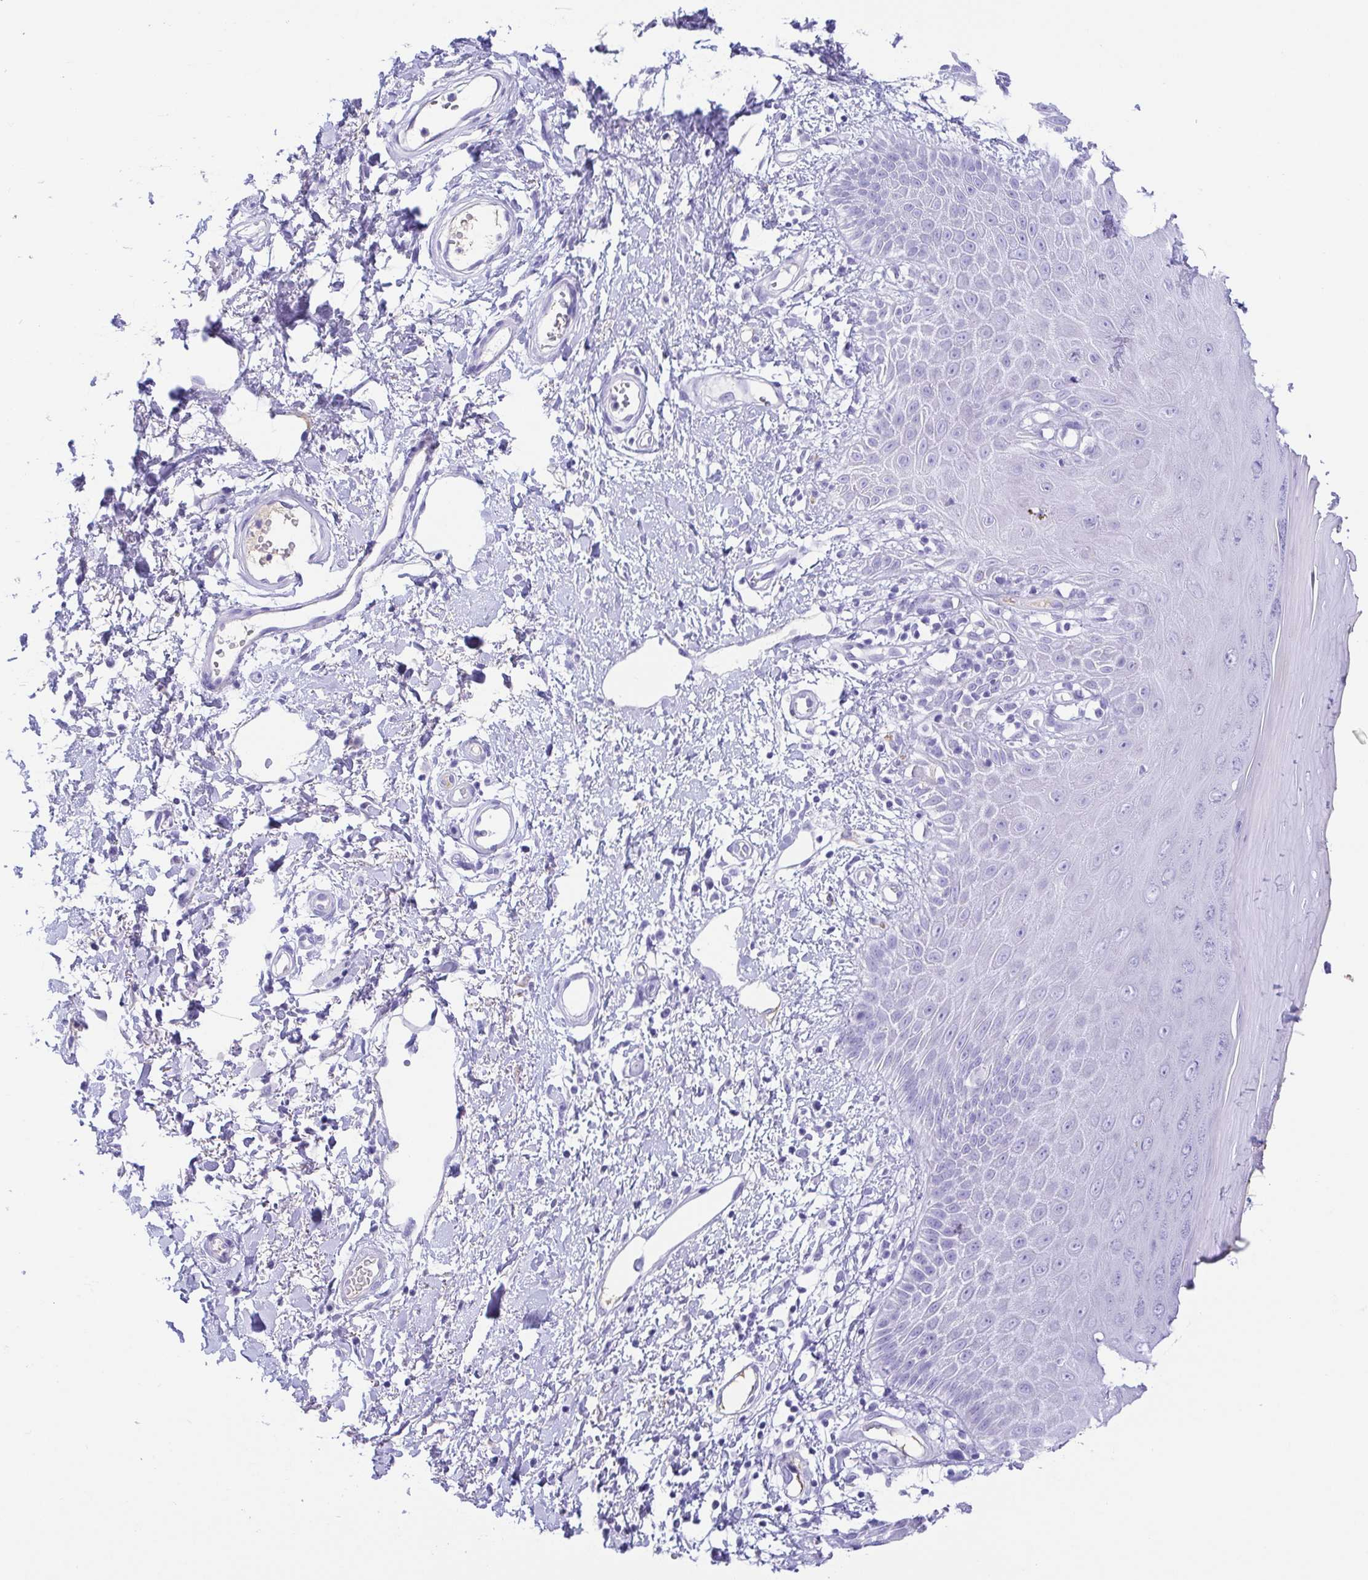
{"staining": {"intensity": "negative", "quantity": "none", "location": "none"}, "tissue": "skin", "cell_type": "Epidermal cells", "image_type": "normal", "snomed": [{"axis": "morphology", "description": "Normal tissue, NOS"}, {"axis": "topography", "description": "Anal"}, {"axis": "topography", "description": "Peripheral nerve tissue"}], "caption": "Immunohistochemistry micrograph of benign skin: skin stained with DAB (3,3'-diaminobenzidine) exhibits no significant protein staining in epidermal cells.", "gene": "GKN1", "patient": {"sex": "male", "age": 78}}